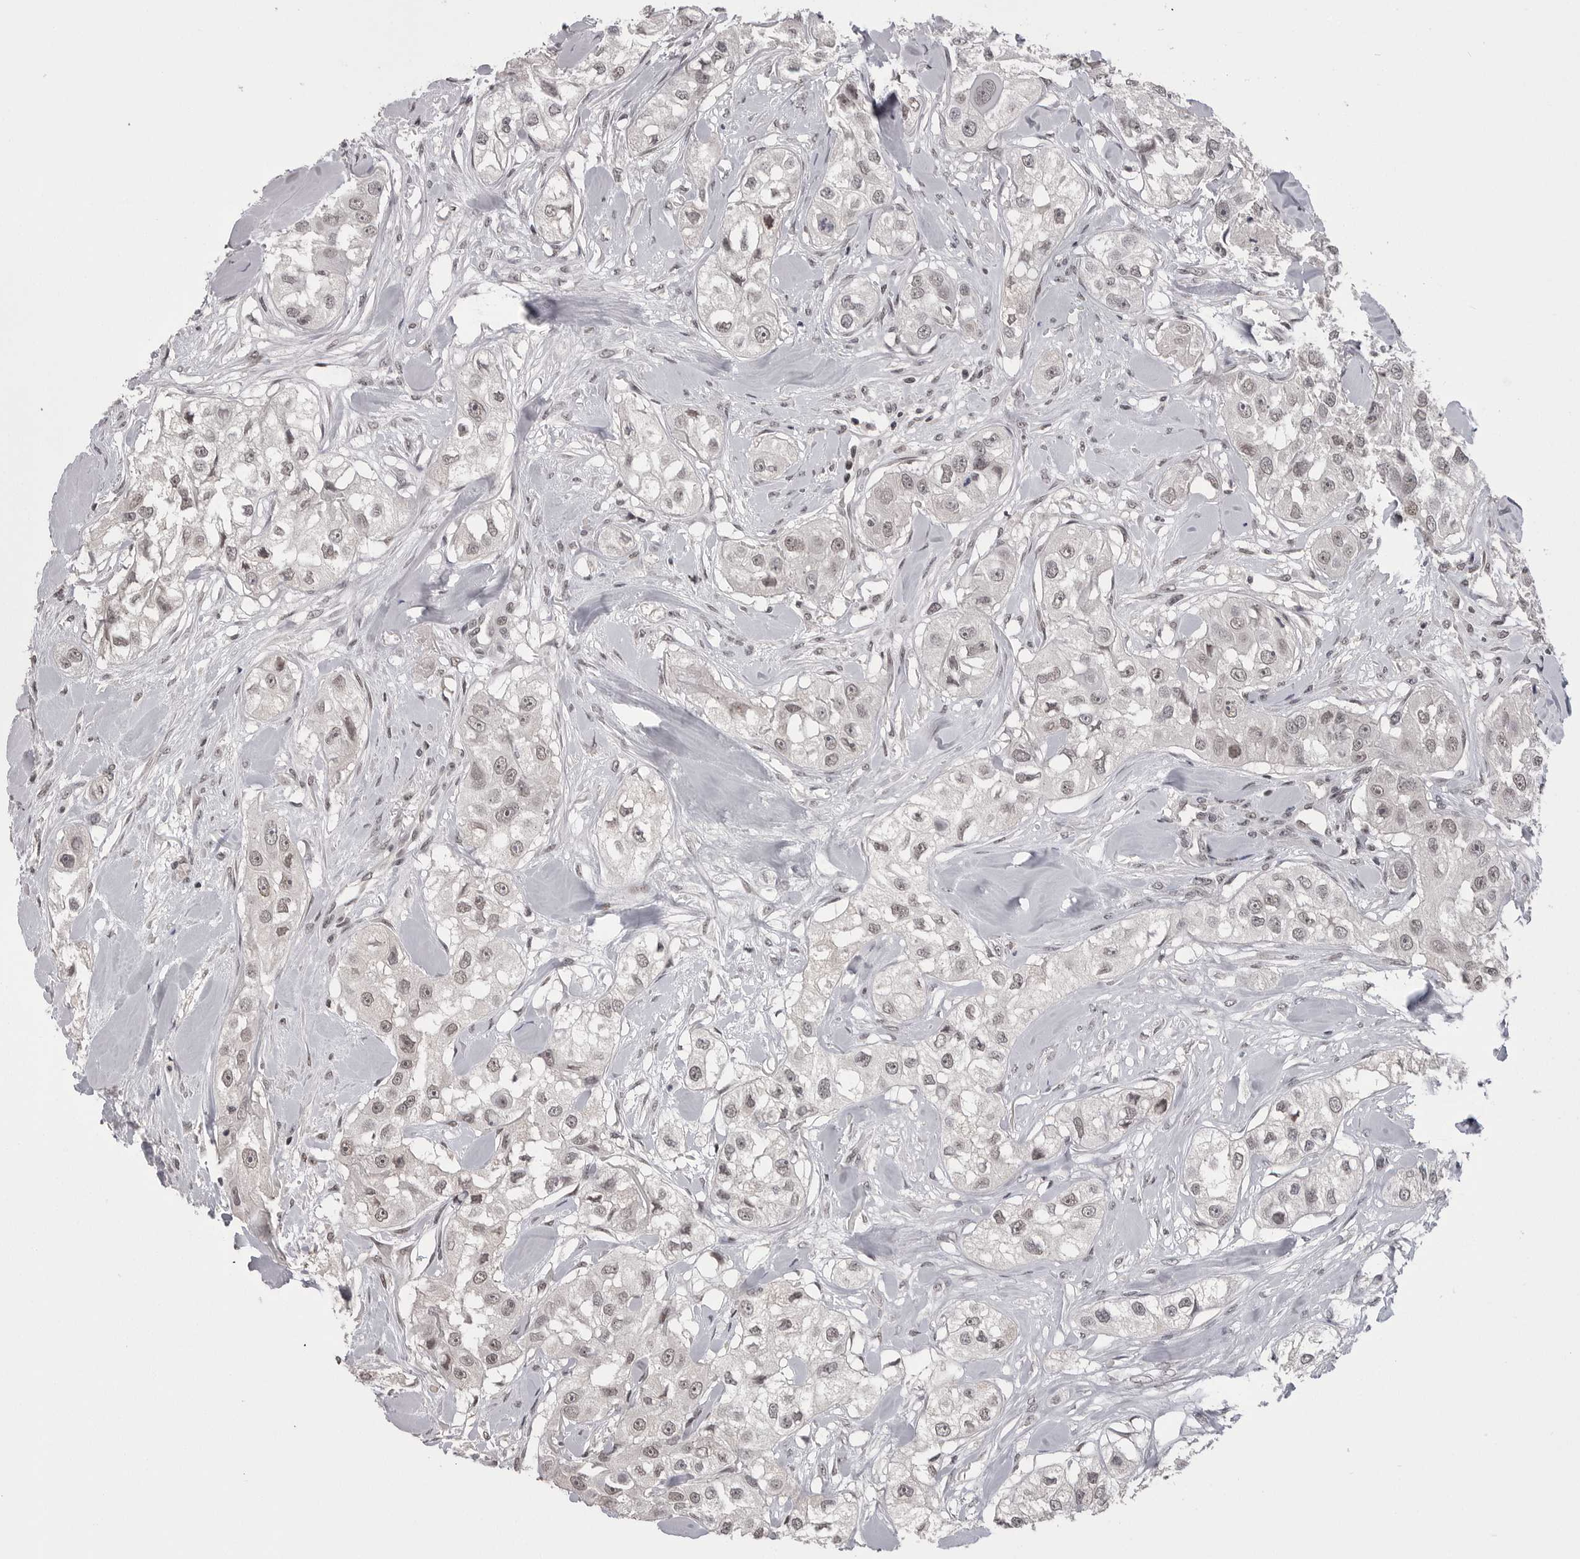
{"staining": {"intensity": "weak", "quantity": "25%-75%", "location": "nuclear"}, "tissue": "head and neck cancer", "cell_type": "Tumor cells", "image_type": "cancer", "snomed": [{"axis": "morphology", "description": "Normal tissue, NOS"}, {"axis": "morphology", "description": "Squamous cell carcinoma, NOS"}, {"axis": "topography", "description": "Skeletal muscle"}, {"axis": "topography", "description": "Head-Neck"}], "caption": "The image exhibits immunohistochemical staining of head and neck cancer. There is weak nuclear positivity is seen in approximately 25%-75% of tumor cells. The staining was performed using DAB (3,3'-diaminobenzidine), with brown indicating positive protein expression. Nuclei are stained blue with hematoxylin.", "gene": "DLG2", "patient": {"sex": "male", "age": 51}}